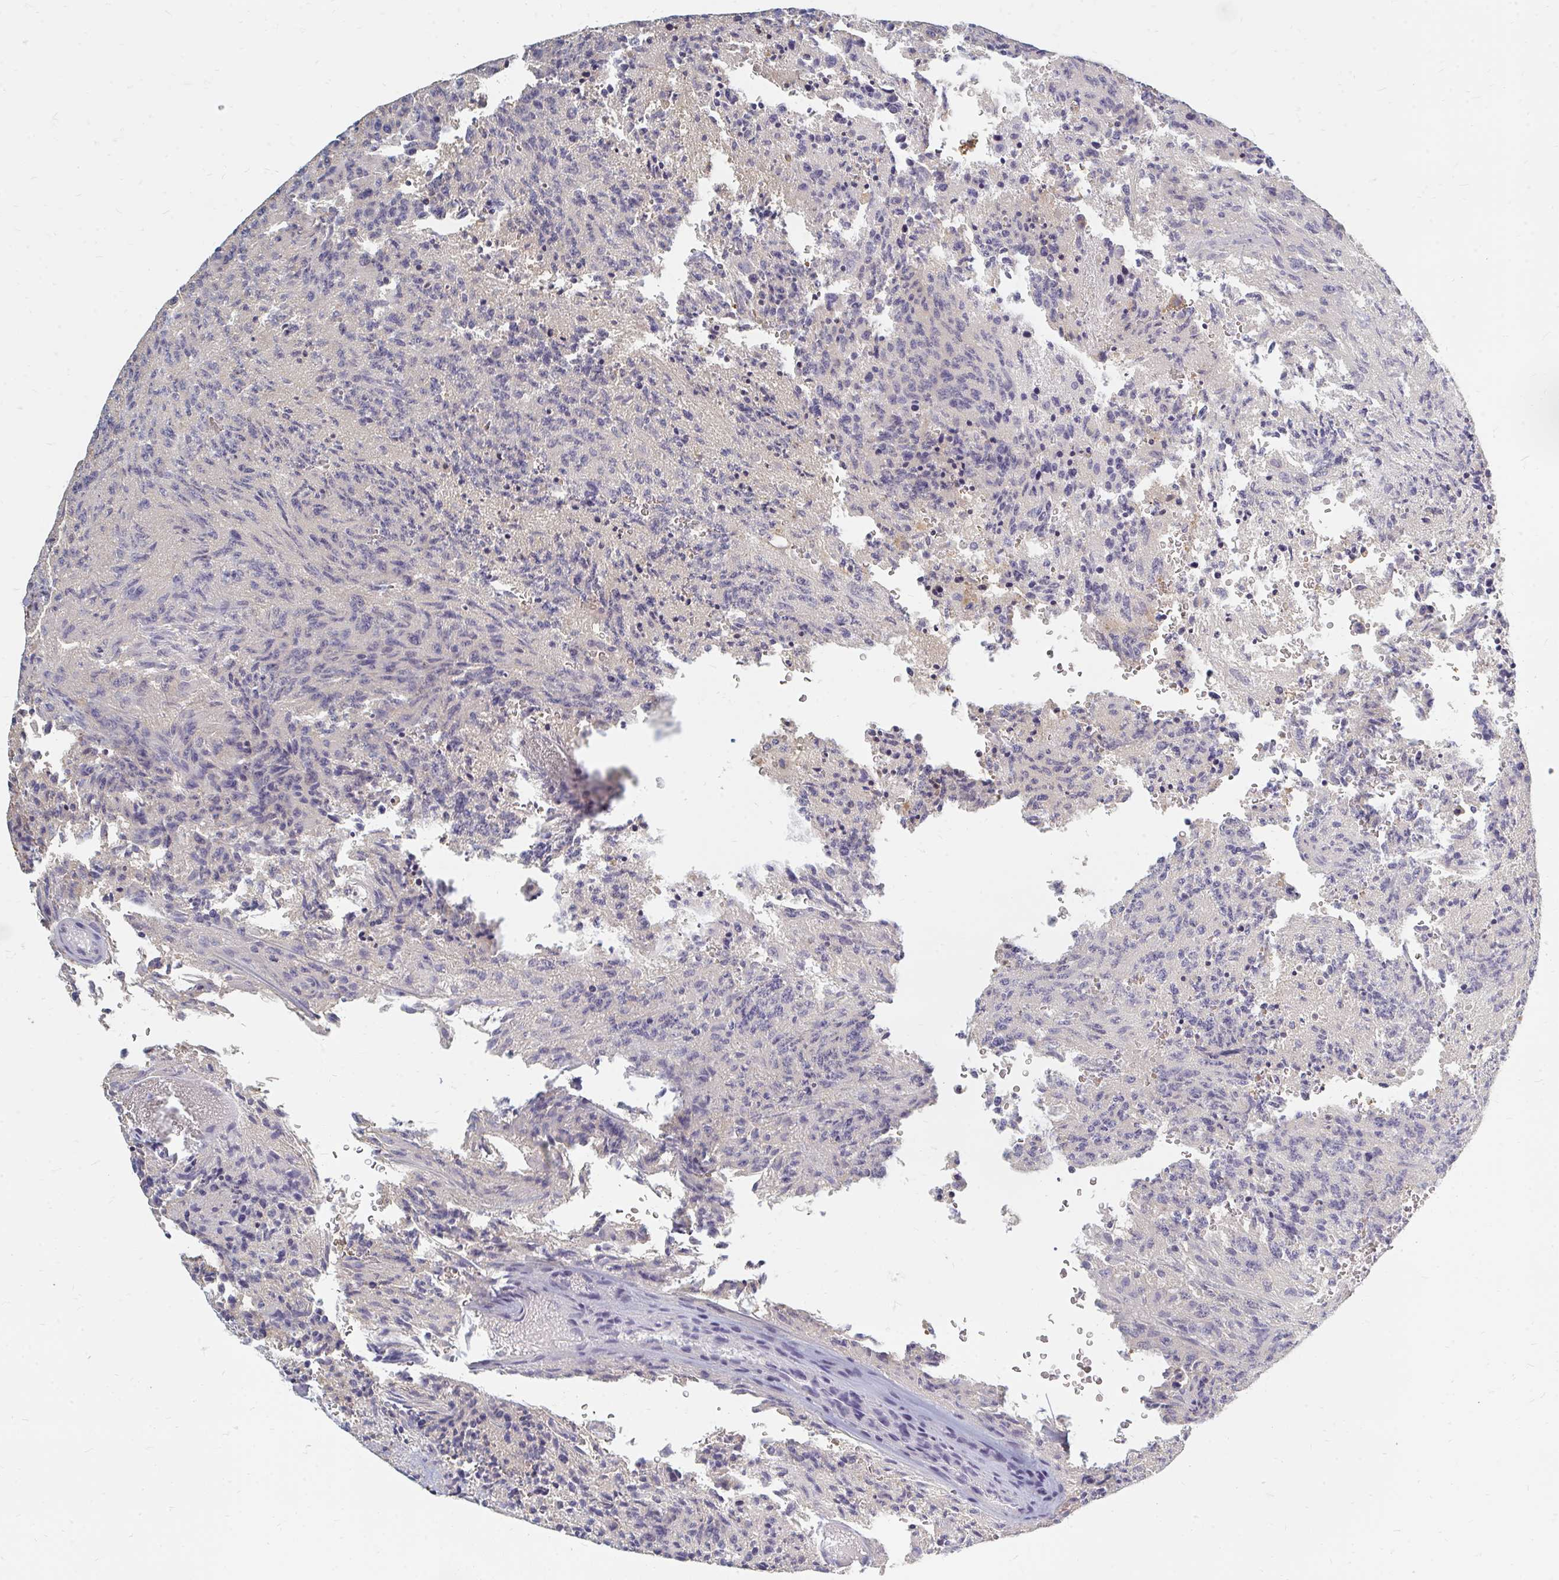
{"staining": {"intensity": "moderate", "quantity": "25%-75%", "location": "cytoplasmic/membranous"}, "tissue": "glioma", "cell_type": "Tumor cells", "image_type": "cancer", "snomed": [{"axis": "morphology", "description": "Glioma, malignant, High grade"}, {"axis": "topography", "description": "Brain"}], "caption": "Tumor cells display moderate cytoplasmic/membranous expression in approximately 25%-75% of cells in malignant glioma (high-grade). The staining was performed using DAB to visualize the protein expression in brown, while the nuclei were stained in blue with hematoxylin (Magnification: 20x).", "gene": "ZNF285", "patient": {"sex": "male", "age": 36}}